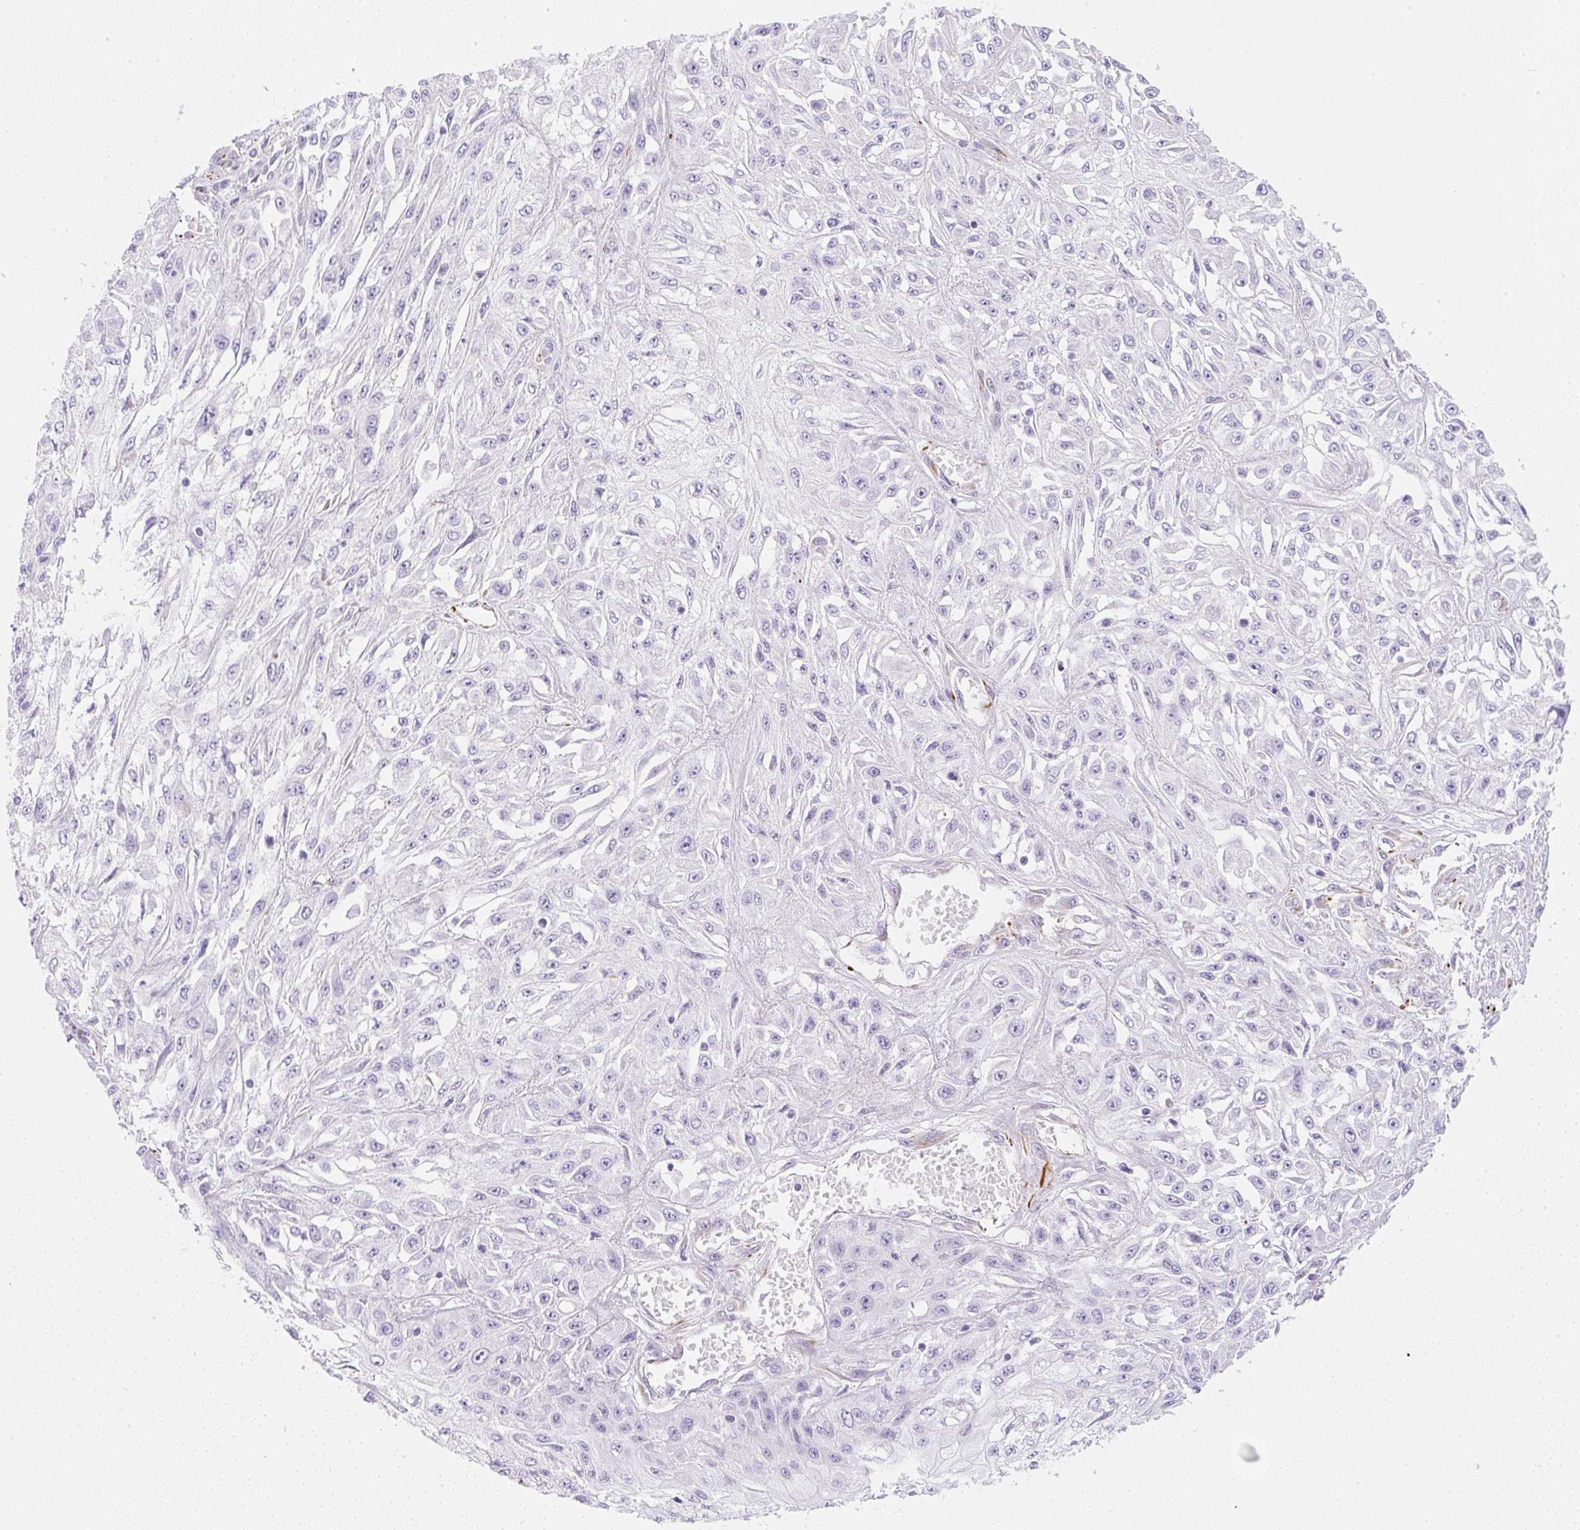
{"staining": {"intensity": "negative", "quantity": "none", "location": "none"}, "tissue": "skin cancer", "cell_type": "Tumor cells", "image_type": "cancer", "snomed": [{"axis": "morphology", "description": "Squamous cell carcinoma, NOS"}, {"axis": "morphology", "description": "Squamous cell carcinoma, metastatic, NOS"}, {"axis": "topography", "description": "Skin"}, {"axis": "topography", "description": "Lymph node"}], "caption": "DAB (3,3'-diaminobenzidine) immunohistochemical staining of skin cancer displays no significant staining in tumor cells.", "gene": "ZNF689", "patient": {"sex": "male", "age": 75}}